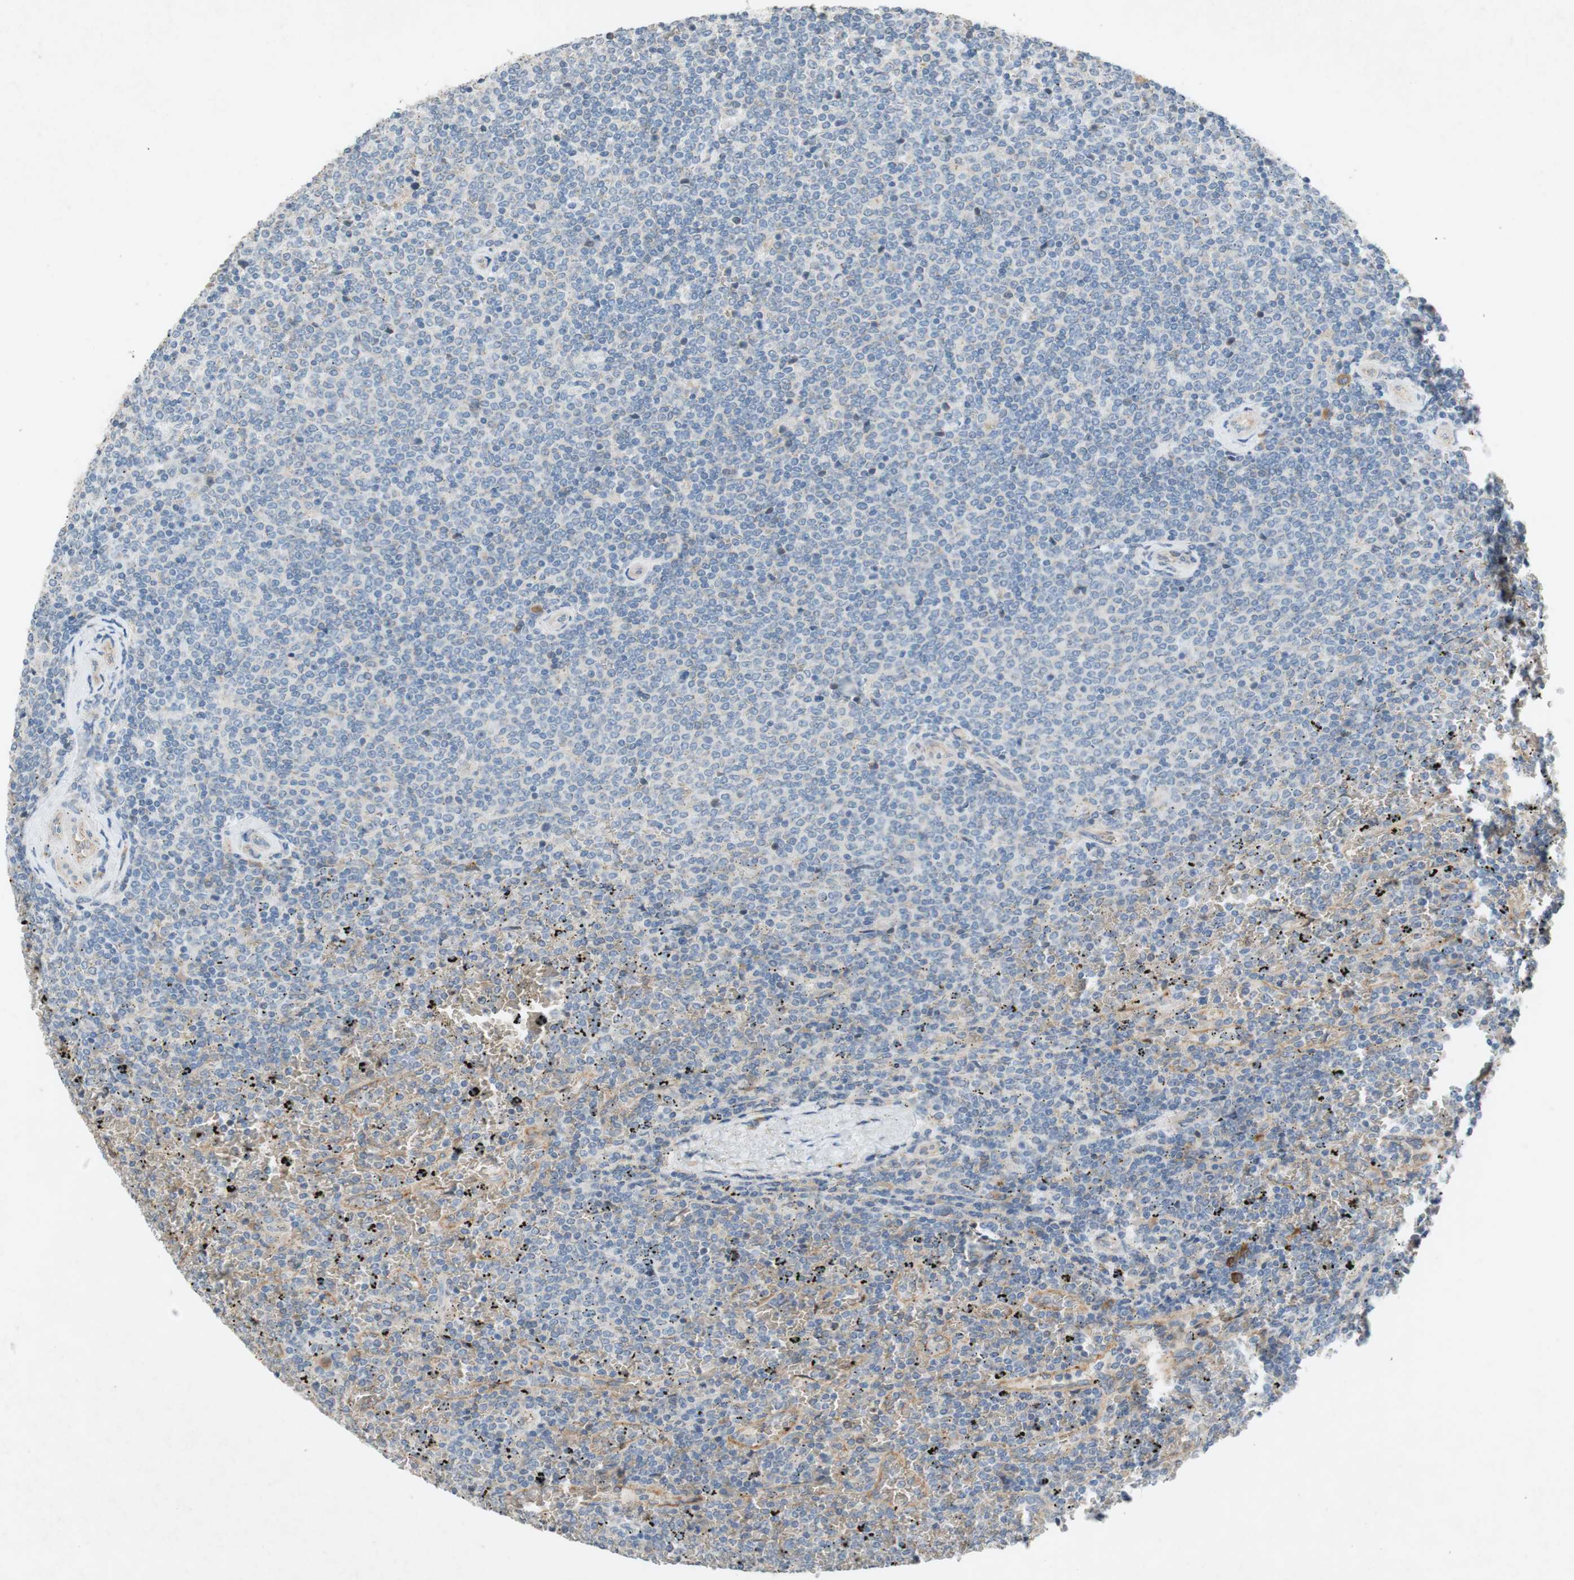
{"staining": {"intensity": "negative", "quantity": "none", "location": "none"}, "tissue": "lymphoma", "cell_type": "Tumor cells", "image_type": "cancer", "snomed": [{"axis": "morphology", "description": "Malignant lymphoma, non-Hodgkin's type, Low grade"}, {"axis": "topography", "description": "Spleen"}], "caption": "Malignant lymphoma, non-Hodgkin's type (low-grade) was stained to show a protein in brown. There is no significant staining in tumor cells.", "gene": "ADD2", "patient": {"sex": "female", "age": 77}}